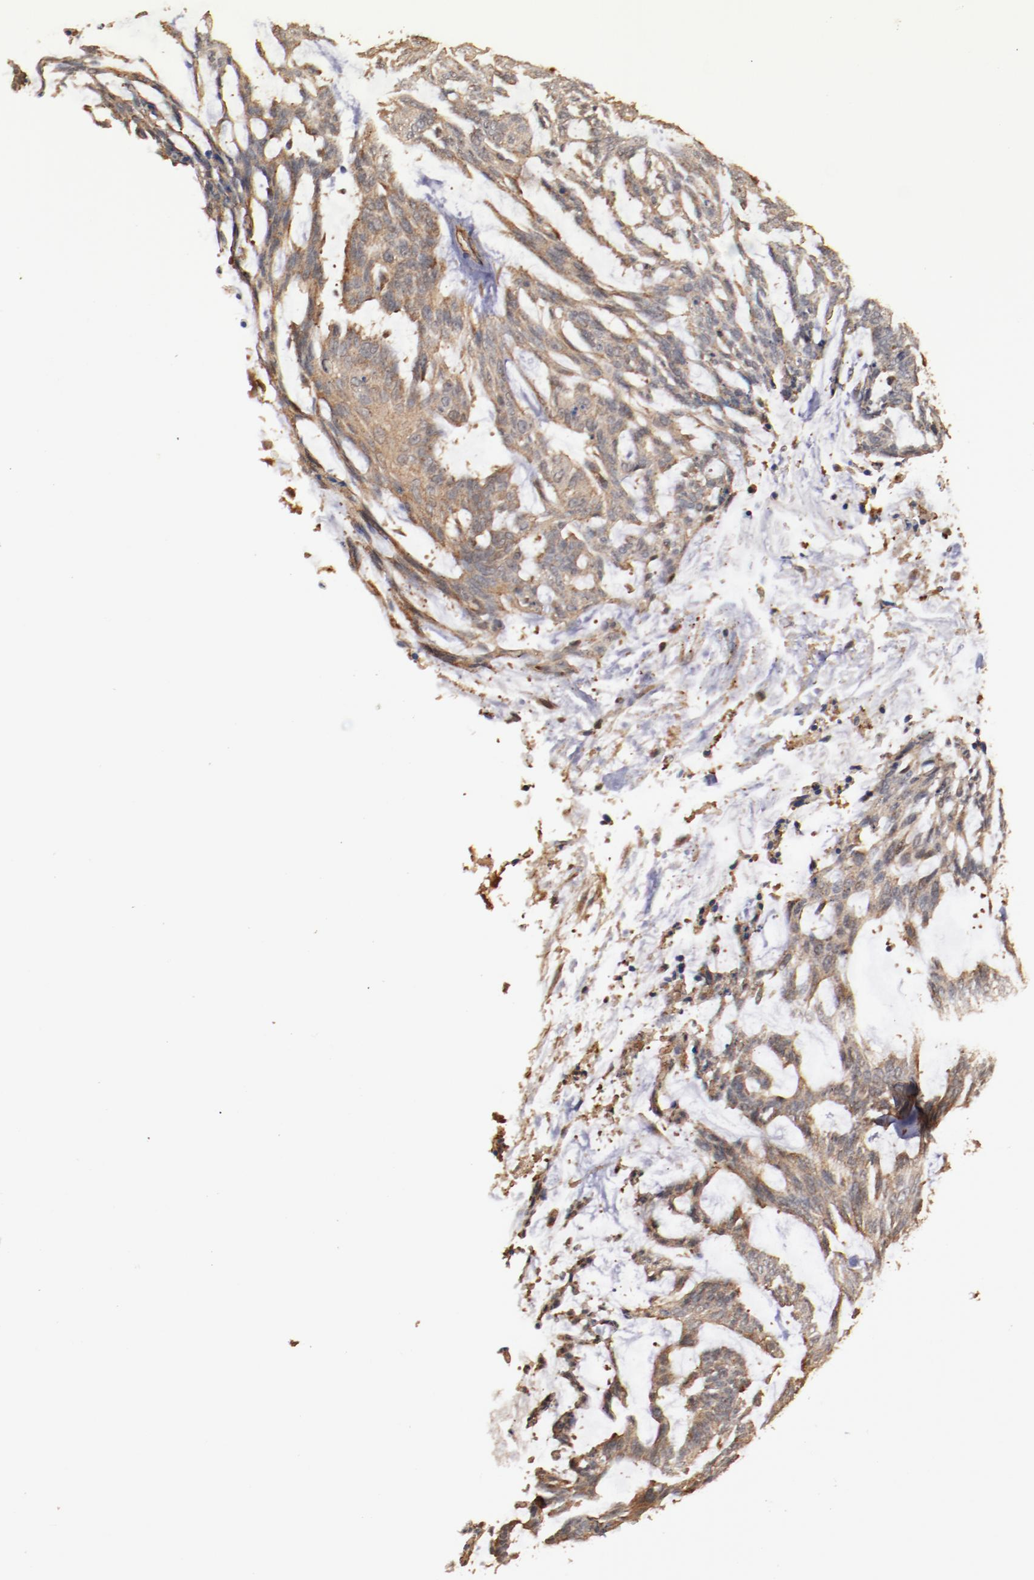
{"staining": {"intensity": "moderate", "quantity": ">75%", "location": "cytoplasmic/membranous"}, "tissue": "skin cancer", "cell_type": "Tumor cells", "image_type": "cancer", "snomed": [{"axis": "morphology", "description": "Normal tissue, NOS"}, {"axis": "morphology", "description": "Basal cell carcinoma"}, {"axis": "topography", "description": "Skin"}], "caption": "IHC photomicrograph of human skin cancer stained for a protein (brown), which displays medium levels of moderate cytoplasmic/membranous expression in approximately >75% of tumor cells.", "gene": "TXNDC16", "patient": {"sex": "female", "age": 71}}